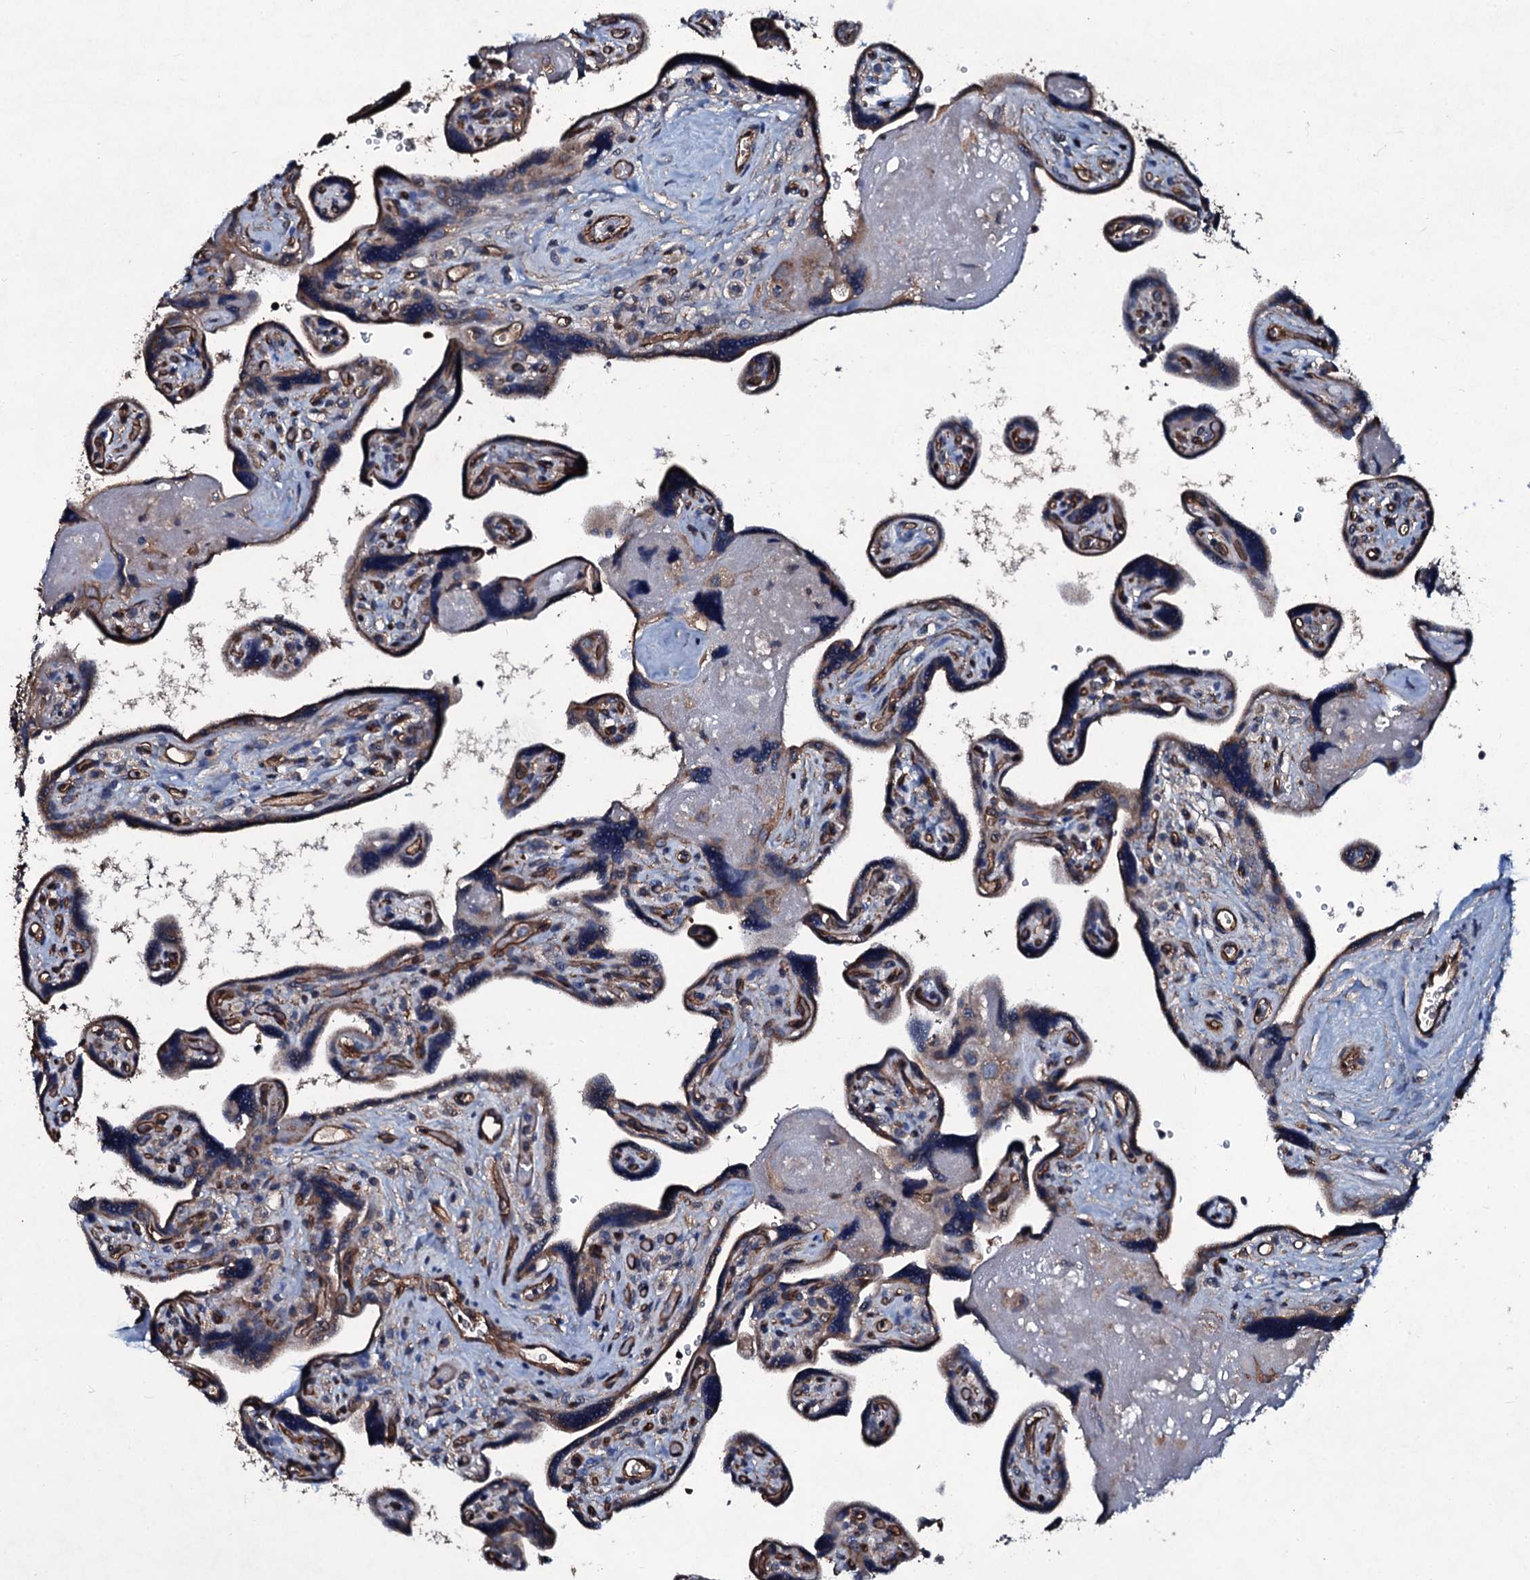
{"staining": {"intensity": "moderate", "quantity": "25%-75%", "location": "cytoplasmic/membranous"}, "tissue": "placenta", "cell_type": "Trophoblastic cells", "image_type": "normal", "snomed": [{"axis": "morphology", "description": "Normal tissue, NOS"}, {"axis": "topography", "description": "Placenta"}], "caption": "DAB immunohistochemical staining of normal placenta displays moderate cytoplasmic/membranous protein positivity in about 25%-75% of trophoblastic cells.", "gene": "DMAC2", "patient": {"sex": "female", "age": 39}}